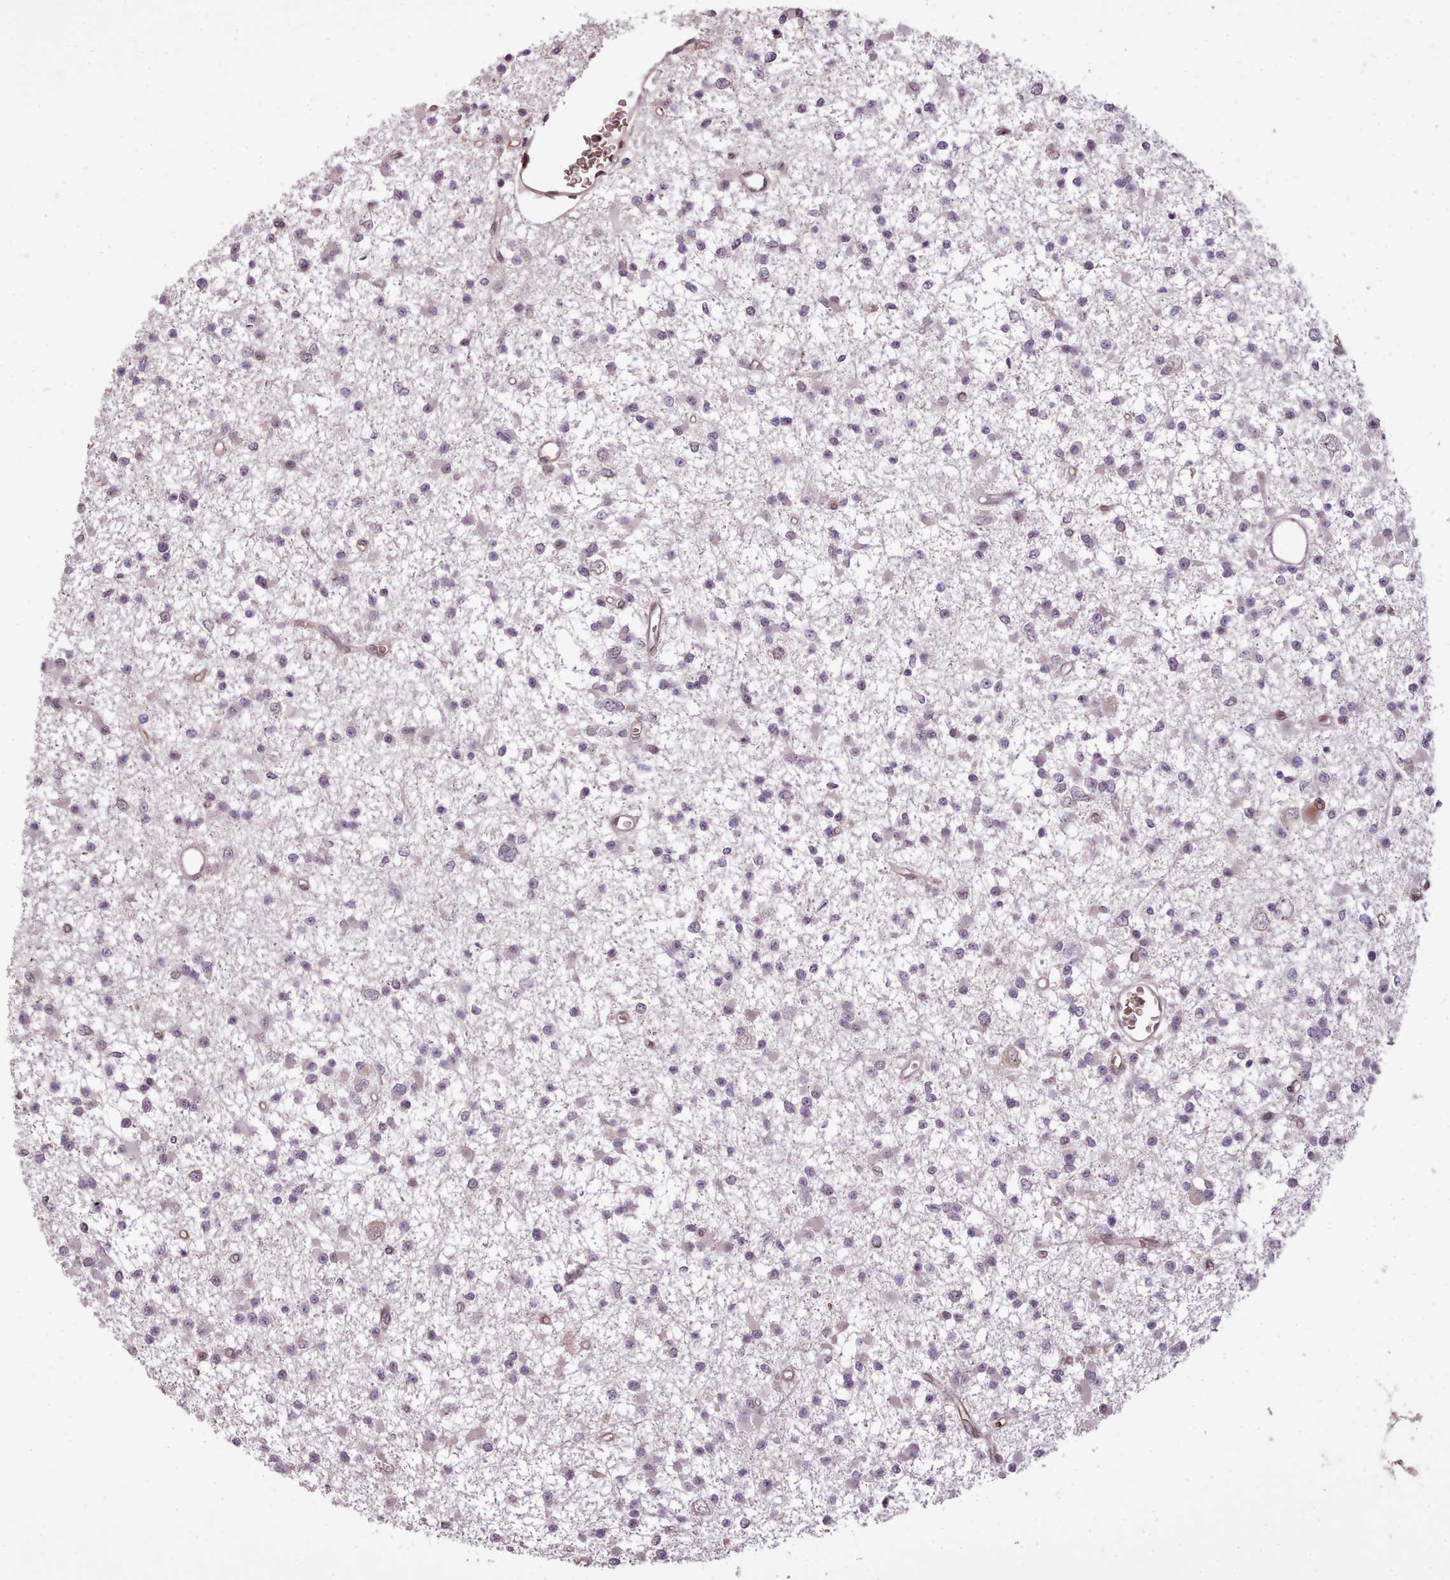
{"staining": {"intensity": "weak", "quantity": "25%-75%", "location": "cytoplasmic/membranous"}, "tissue": "glioma", "cell_type": "Tumor cells", "image_type": "cancer", "snomed": [{"axis": "morphology", "description": "Glioma, malignant, Low grade"}, {"axis": "topography", "description": "Brain"}], "caption": "Protein staining of glioma tissue demonstrates weak cytoplasmic/membranous positivity in about 25%-75% of tumor cells.", "gene": "CABP1", "patient": {"sex": "female", "age": 22}}